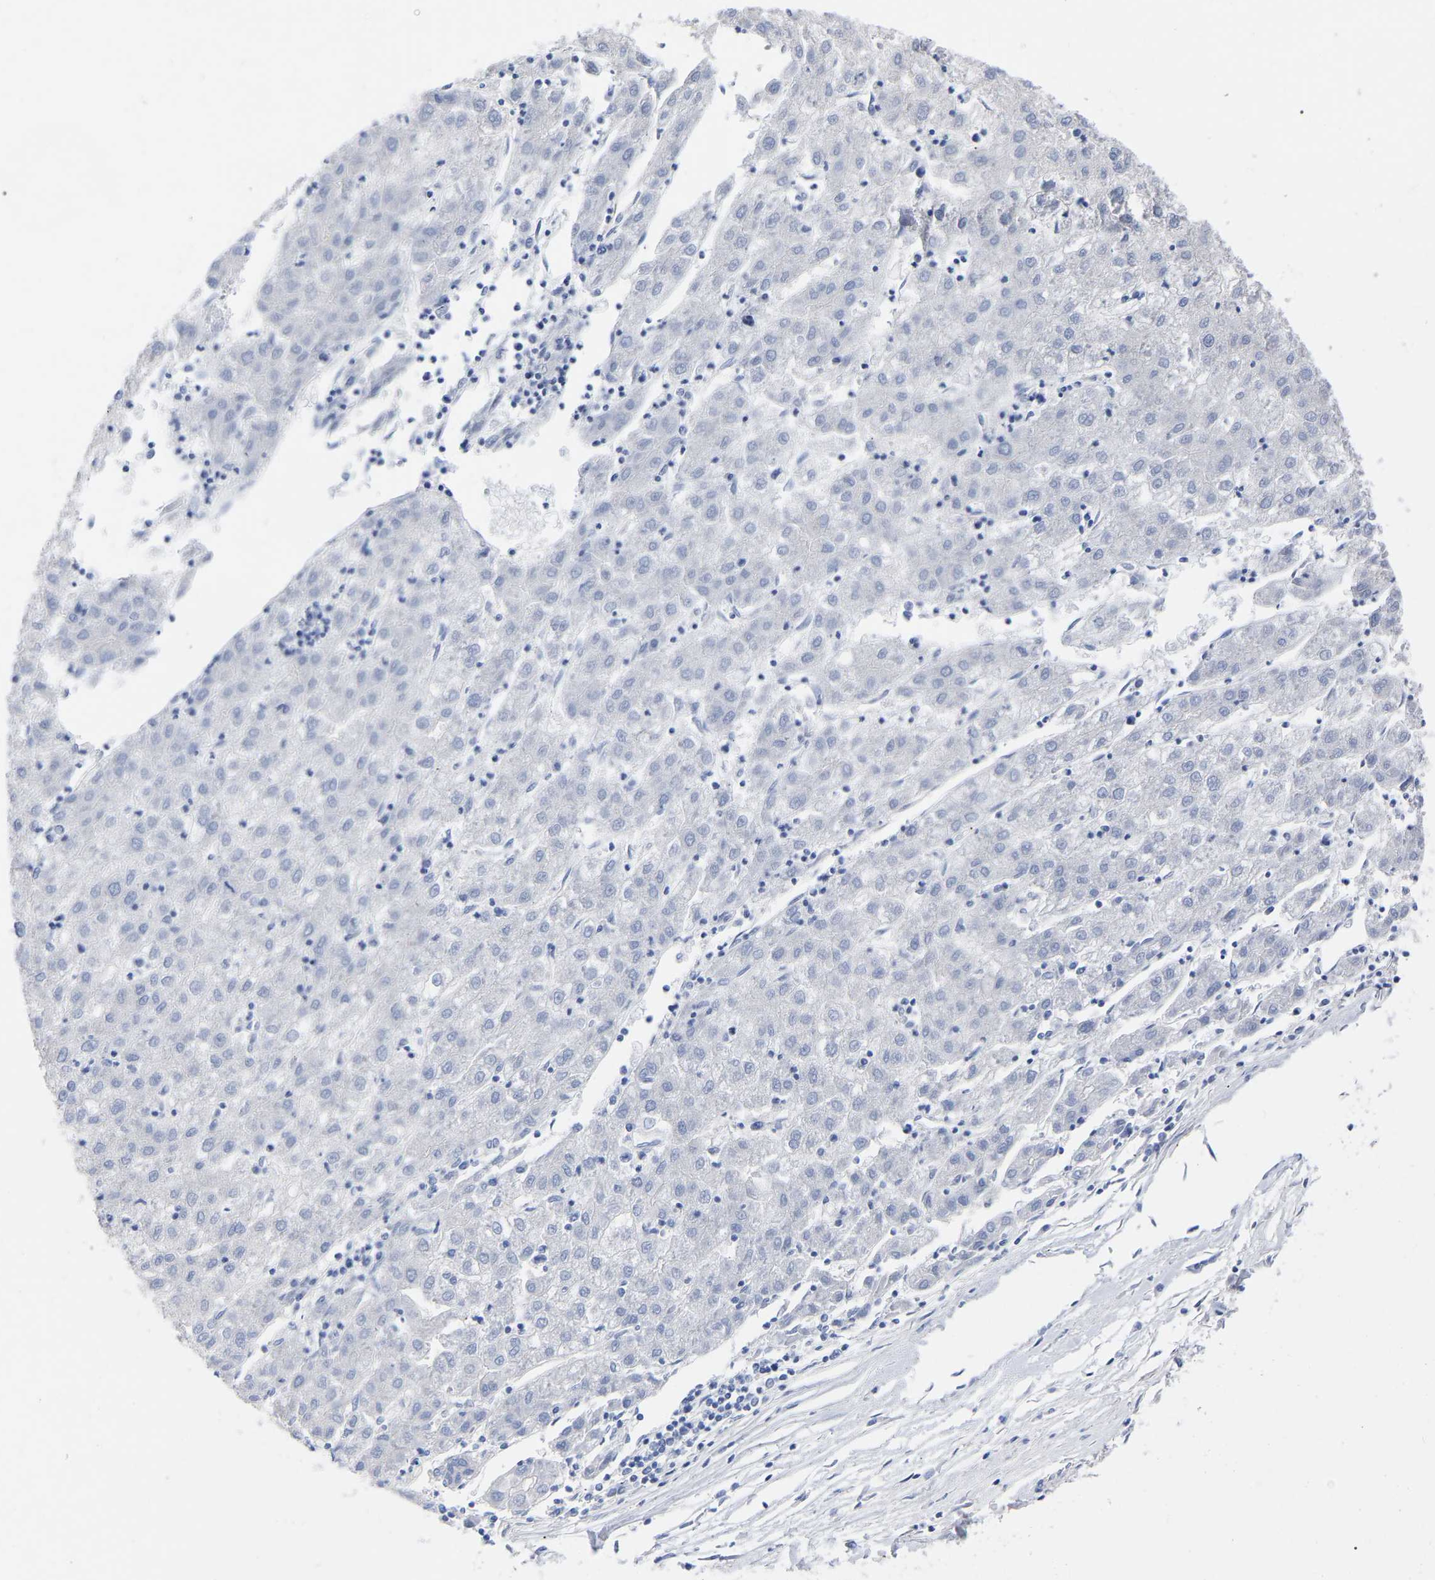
{"staining": {"intensity": "negative", "quantity": "none", "location": "none"}, "tissue": "liver cancer", "cell_type": "Tumor cells", "image_type": "cancer", "snomed": [{"axis": "morphology", "description": "Carcinoma, Hepatocellular, NOS"}, {"axis": "topography", "description": "Liver"}], "caption": "Tumor cells are negative for brown protein staining in liver cancer.", "gene": "HAPLN1", "patient": {"sex": "male", "age": 72}}